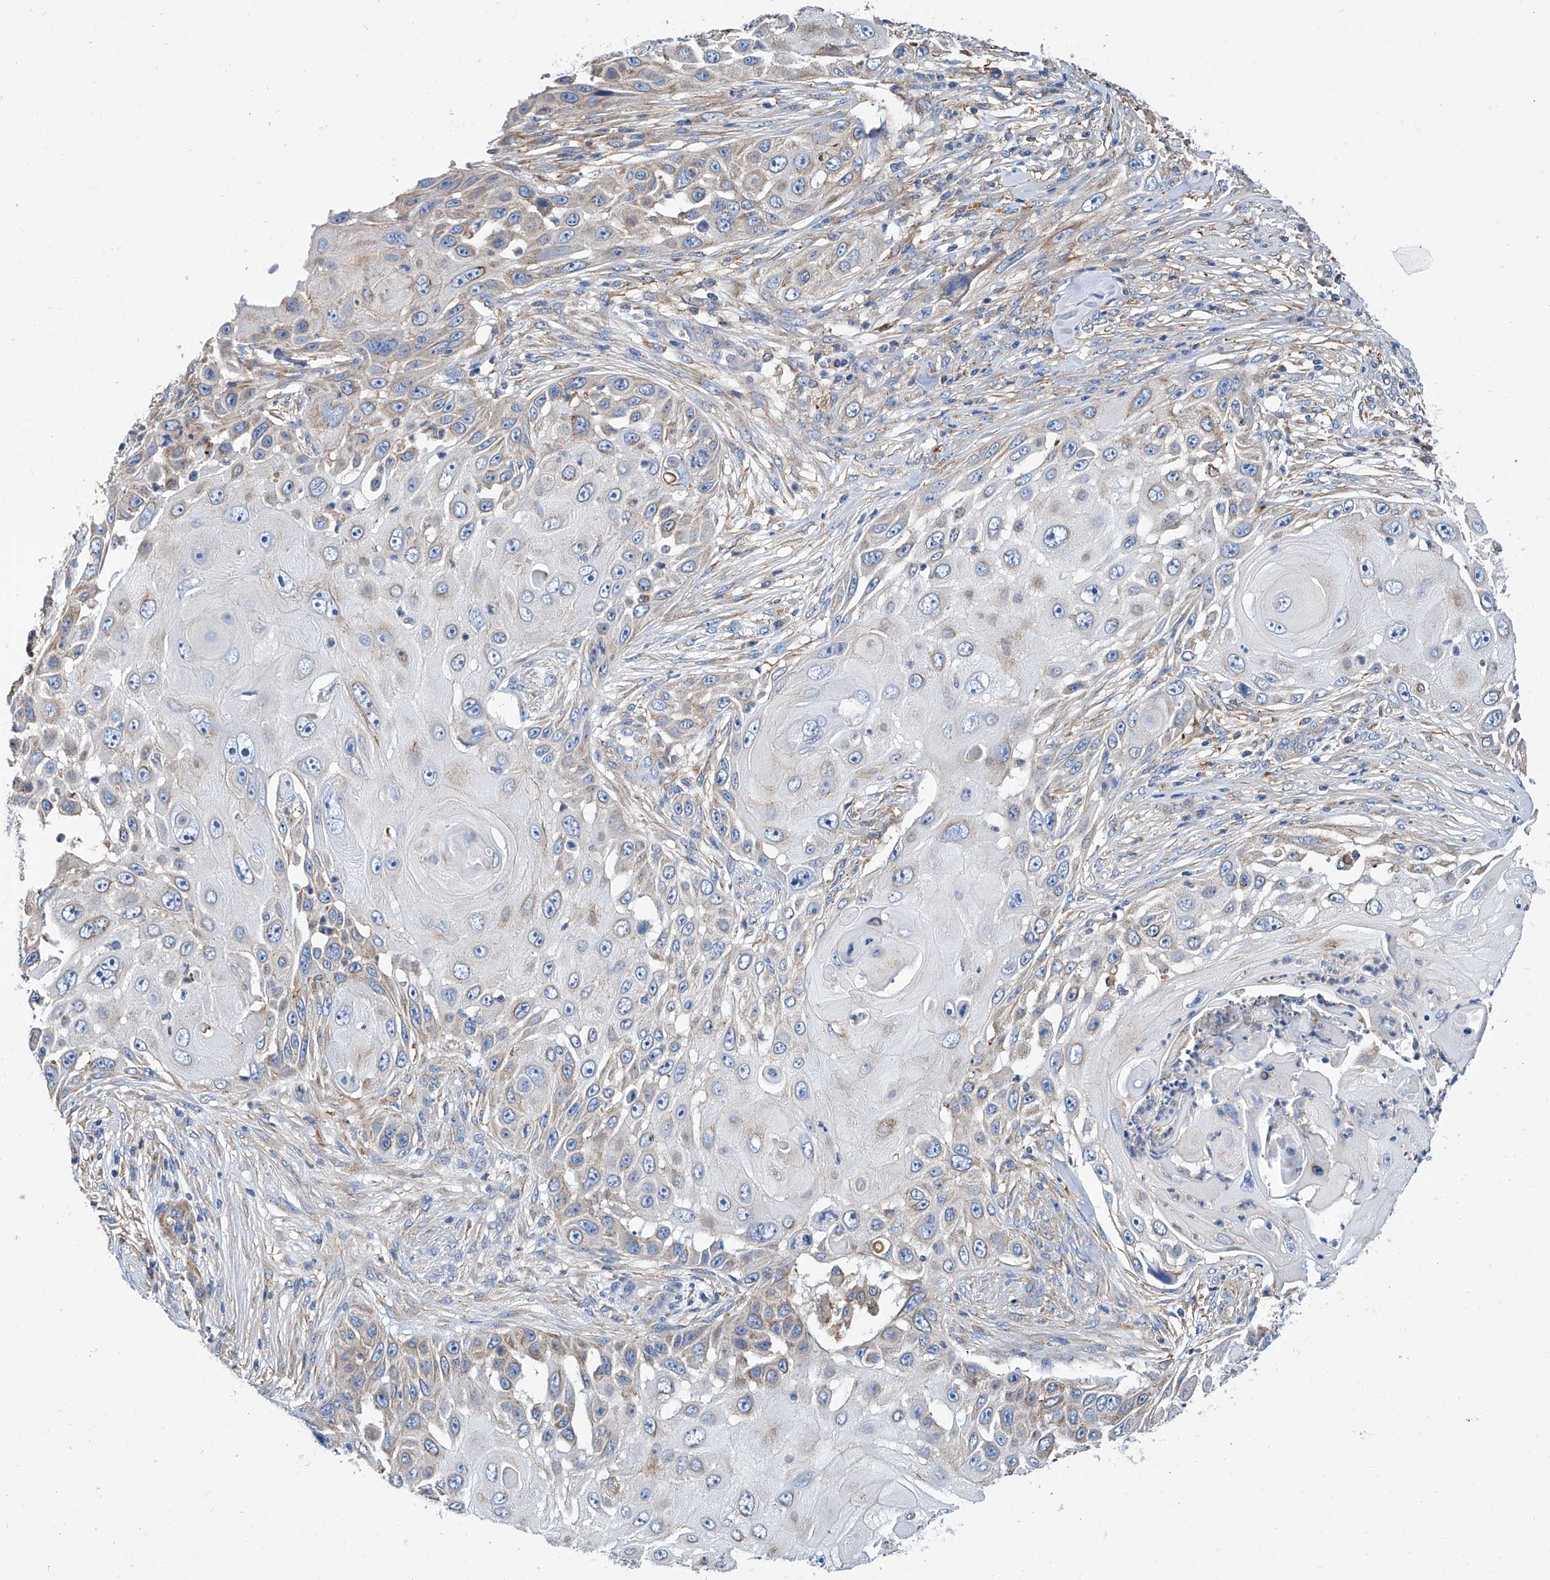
{"staining": {"intensity": "weak", "quantity": "<25%", "location": "cytoplasmic/membranous"}, "tissue": "skin cancer", "cell_type": "Tumor cells", "image_type": "cancer", "snomed": [{"axis": "morphology", "description": "Squamous cell carcinoma, NOS"}, {"axis": "topography", "description": "Skin"}], "caption": "This is an immunohistochemistry histopathology image of squamous cell carcinoma (skin). There is no staining in tumor cells.", "gene": "GPT", "patient": {"sex": "female", "age": 44}}